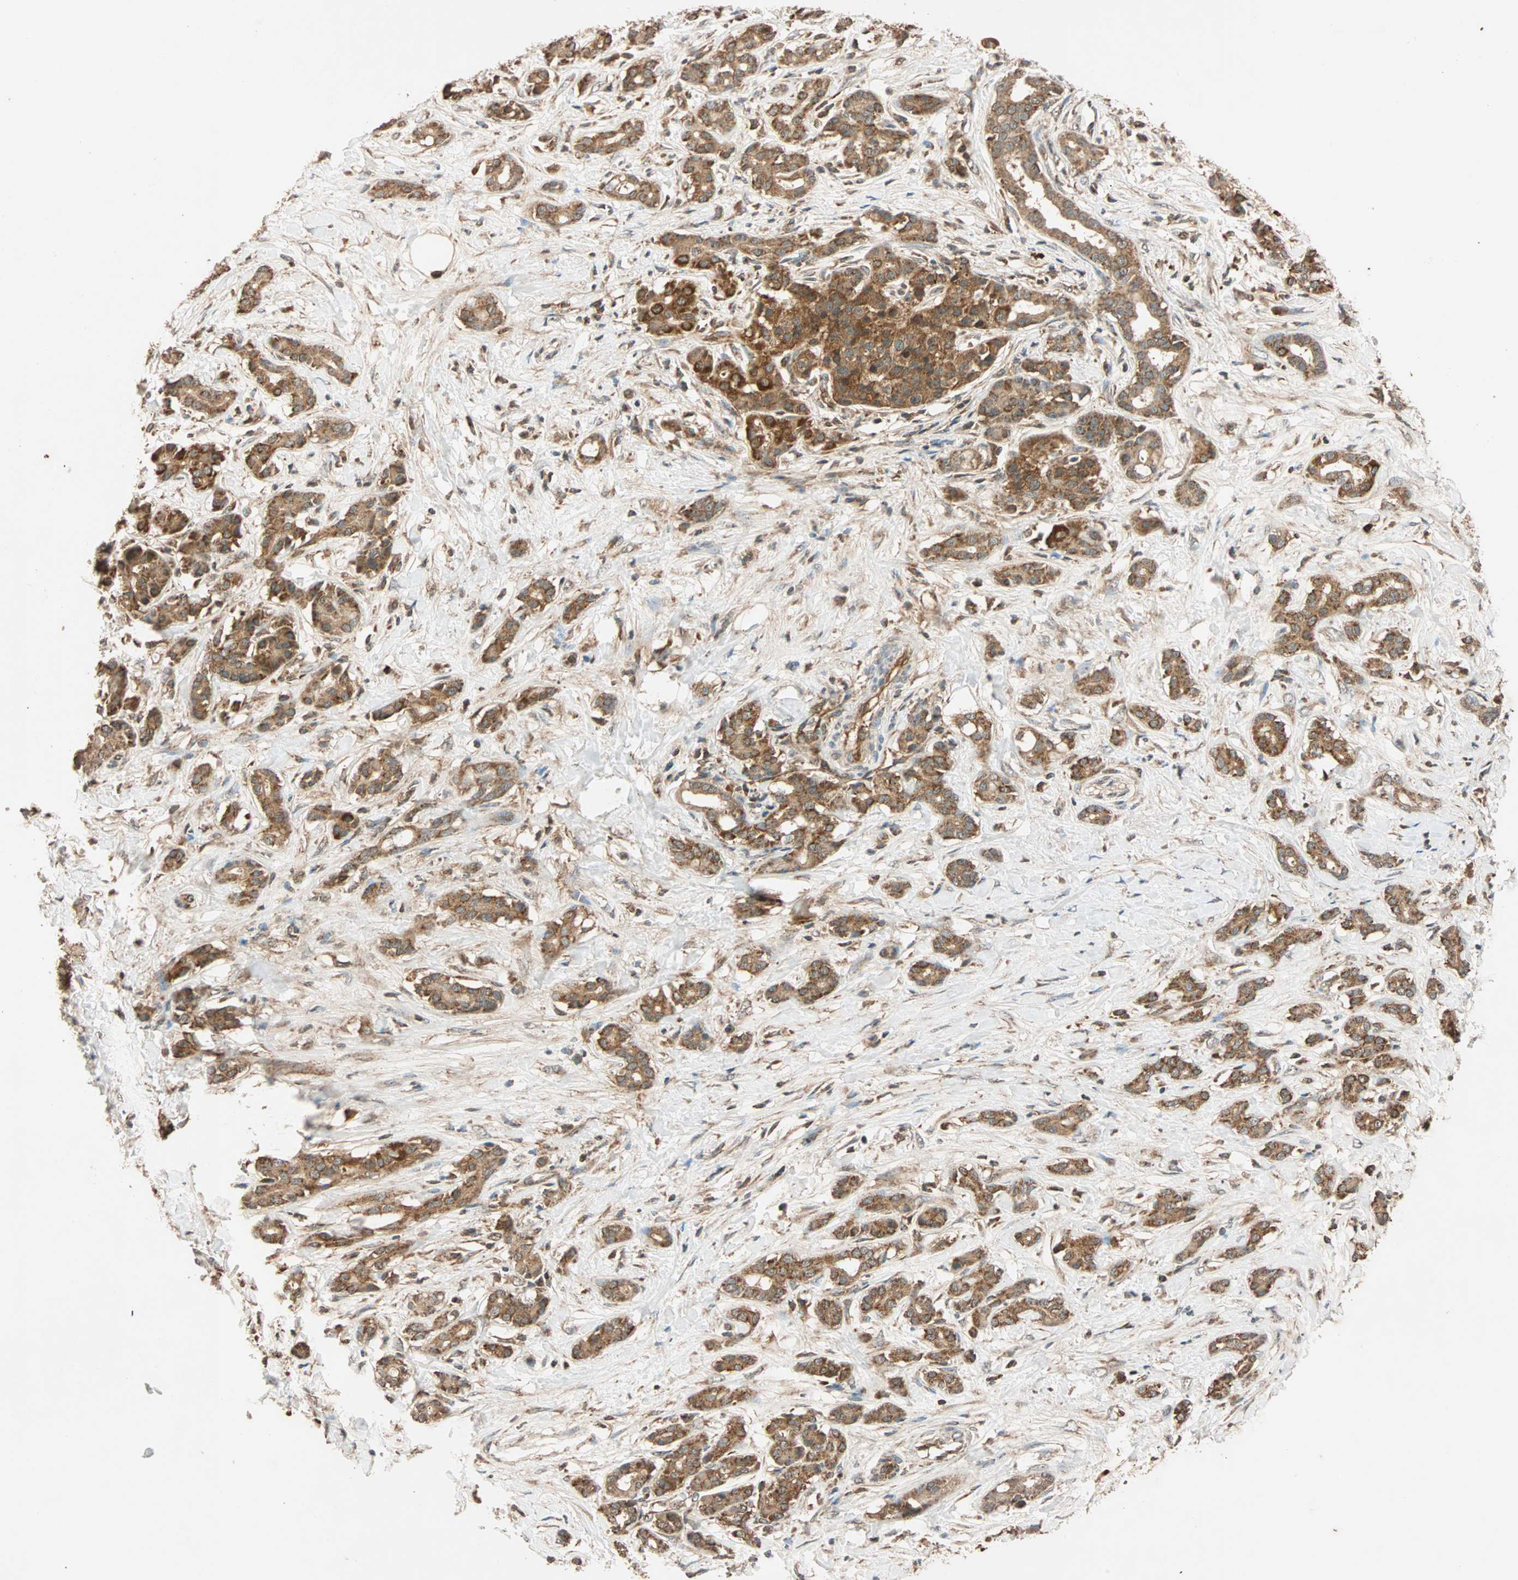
{"staining": {"intensity": "strong", "quantity": ">75%", "location": "cytoplasmic/membranous"}, "tissue": "pancreatic cancer", "cell_type": "Tumor cells", "image_type": "cancer", "snomed": [{"axis": "morphology", "description": "Adenocarcinoma, NOS"}, {"axis": "topography", "description": "Pancreas"}], "caption": "A high-resolution photomicrograph shows immunohistochemistry staining of adenocarcinoma (pancreatic), which shows strong cytoplasmic/membranous expression in approximately >75% of tumor cells. (DAB = brown stain, brightfield microscopy at high magnification).", "gene": "MAPK1", "patient": {"sex": "male", "age": 41}}